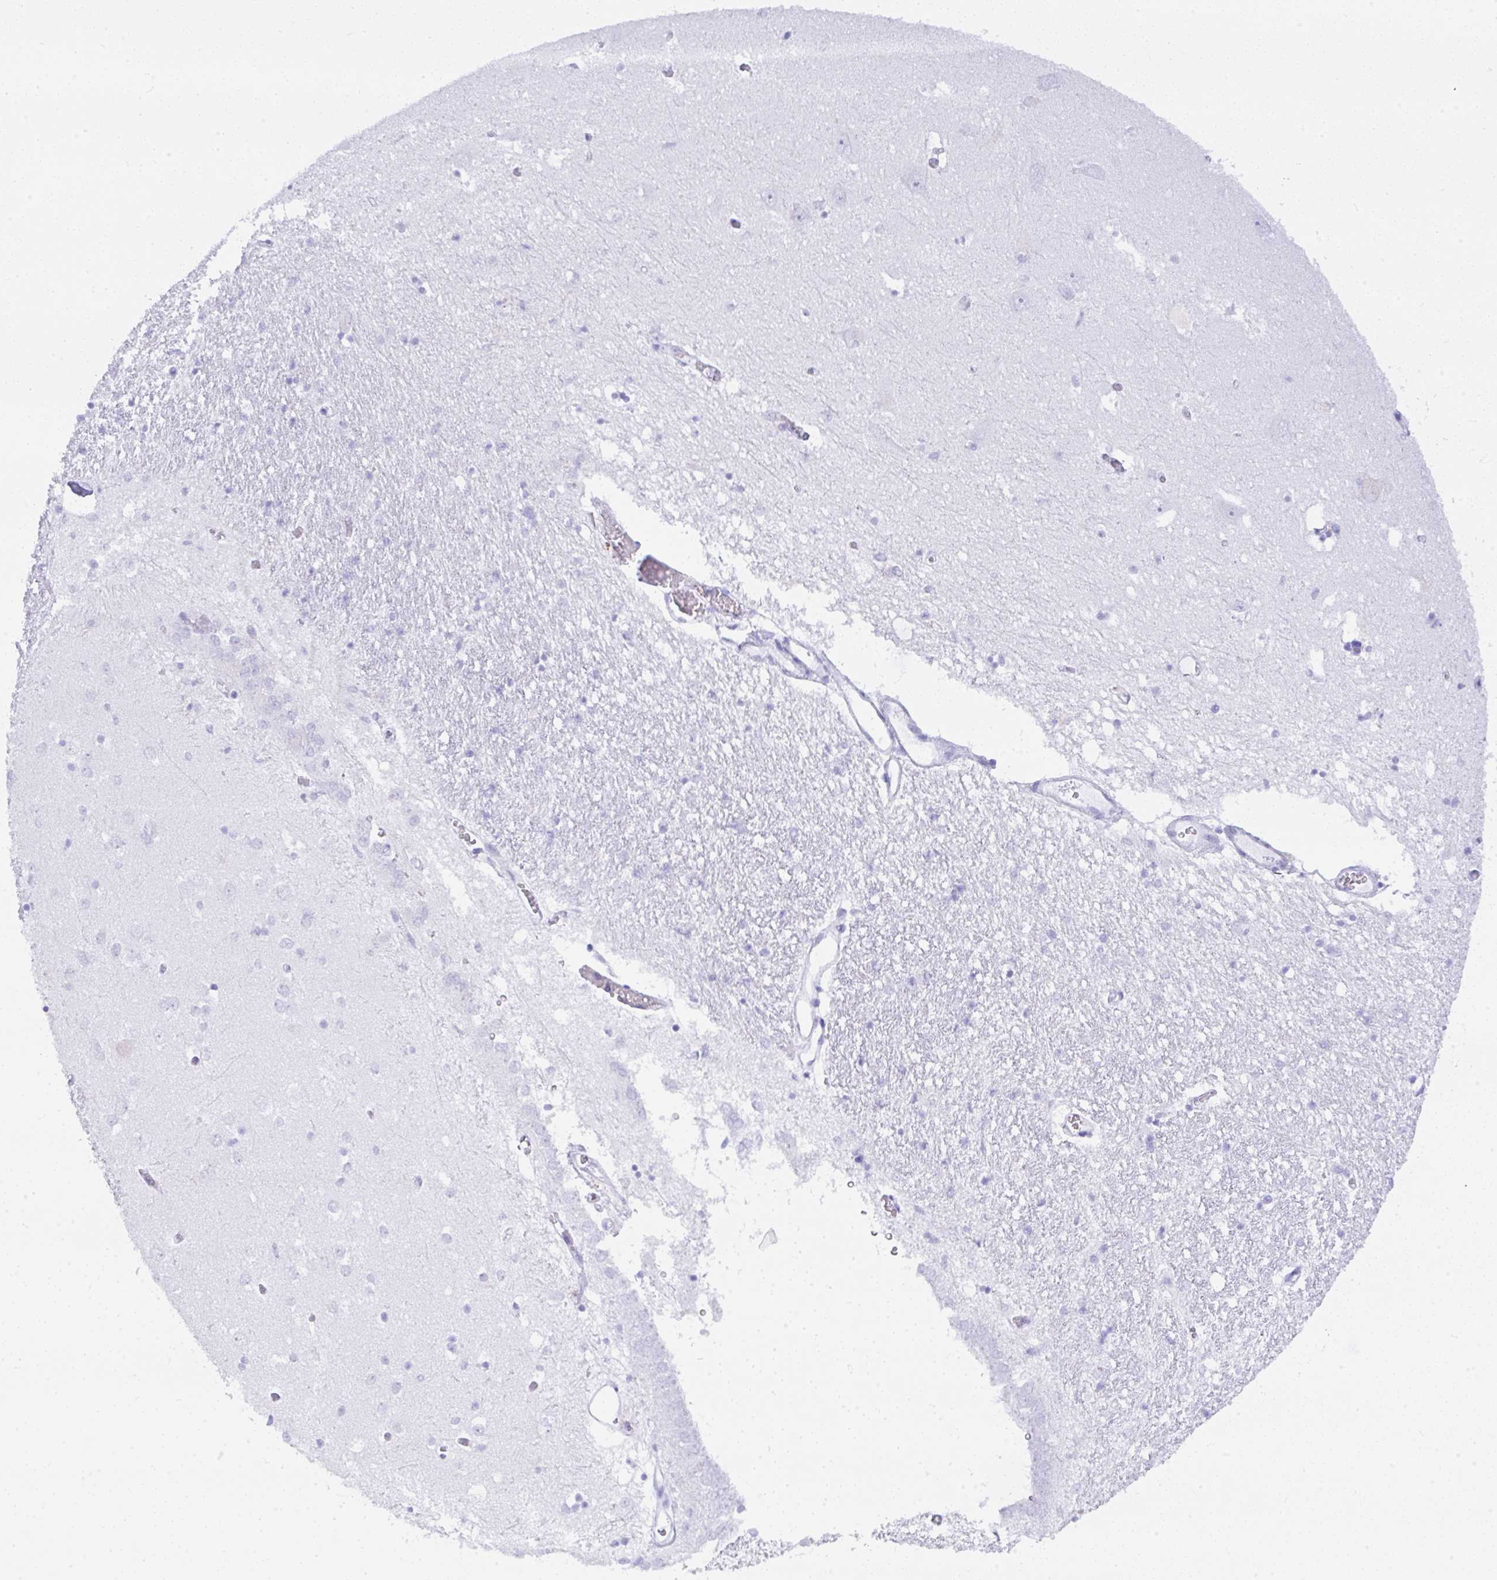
{"staining": {"intensity": "negative", "quantity": "none", "location": "none"}, "tissue": "caudate", "cell_type": "Glial cells", "image_type": "normal", "snomed": [{"axis": "morphology", "description": "Normal tissue, NOS"}, {"axis": "topography", "description": "Lateral ventricle wall"}, {"axis": "topography", "description": "Hippocampus"}], "caption": "Glial cells show no significant expression in unremarkable caudate.", "gene": "SEL1L2", "patient": {"sex": "female", "age": 63}}